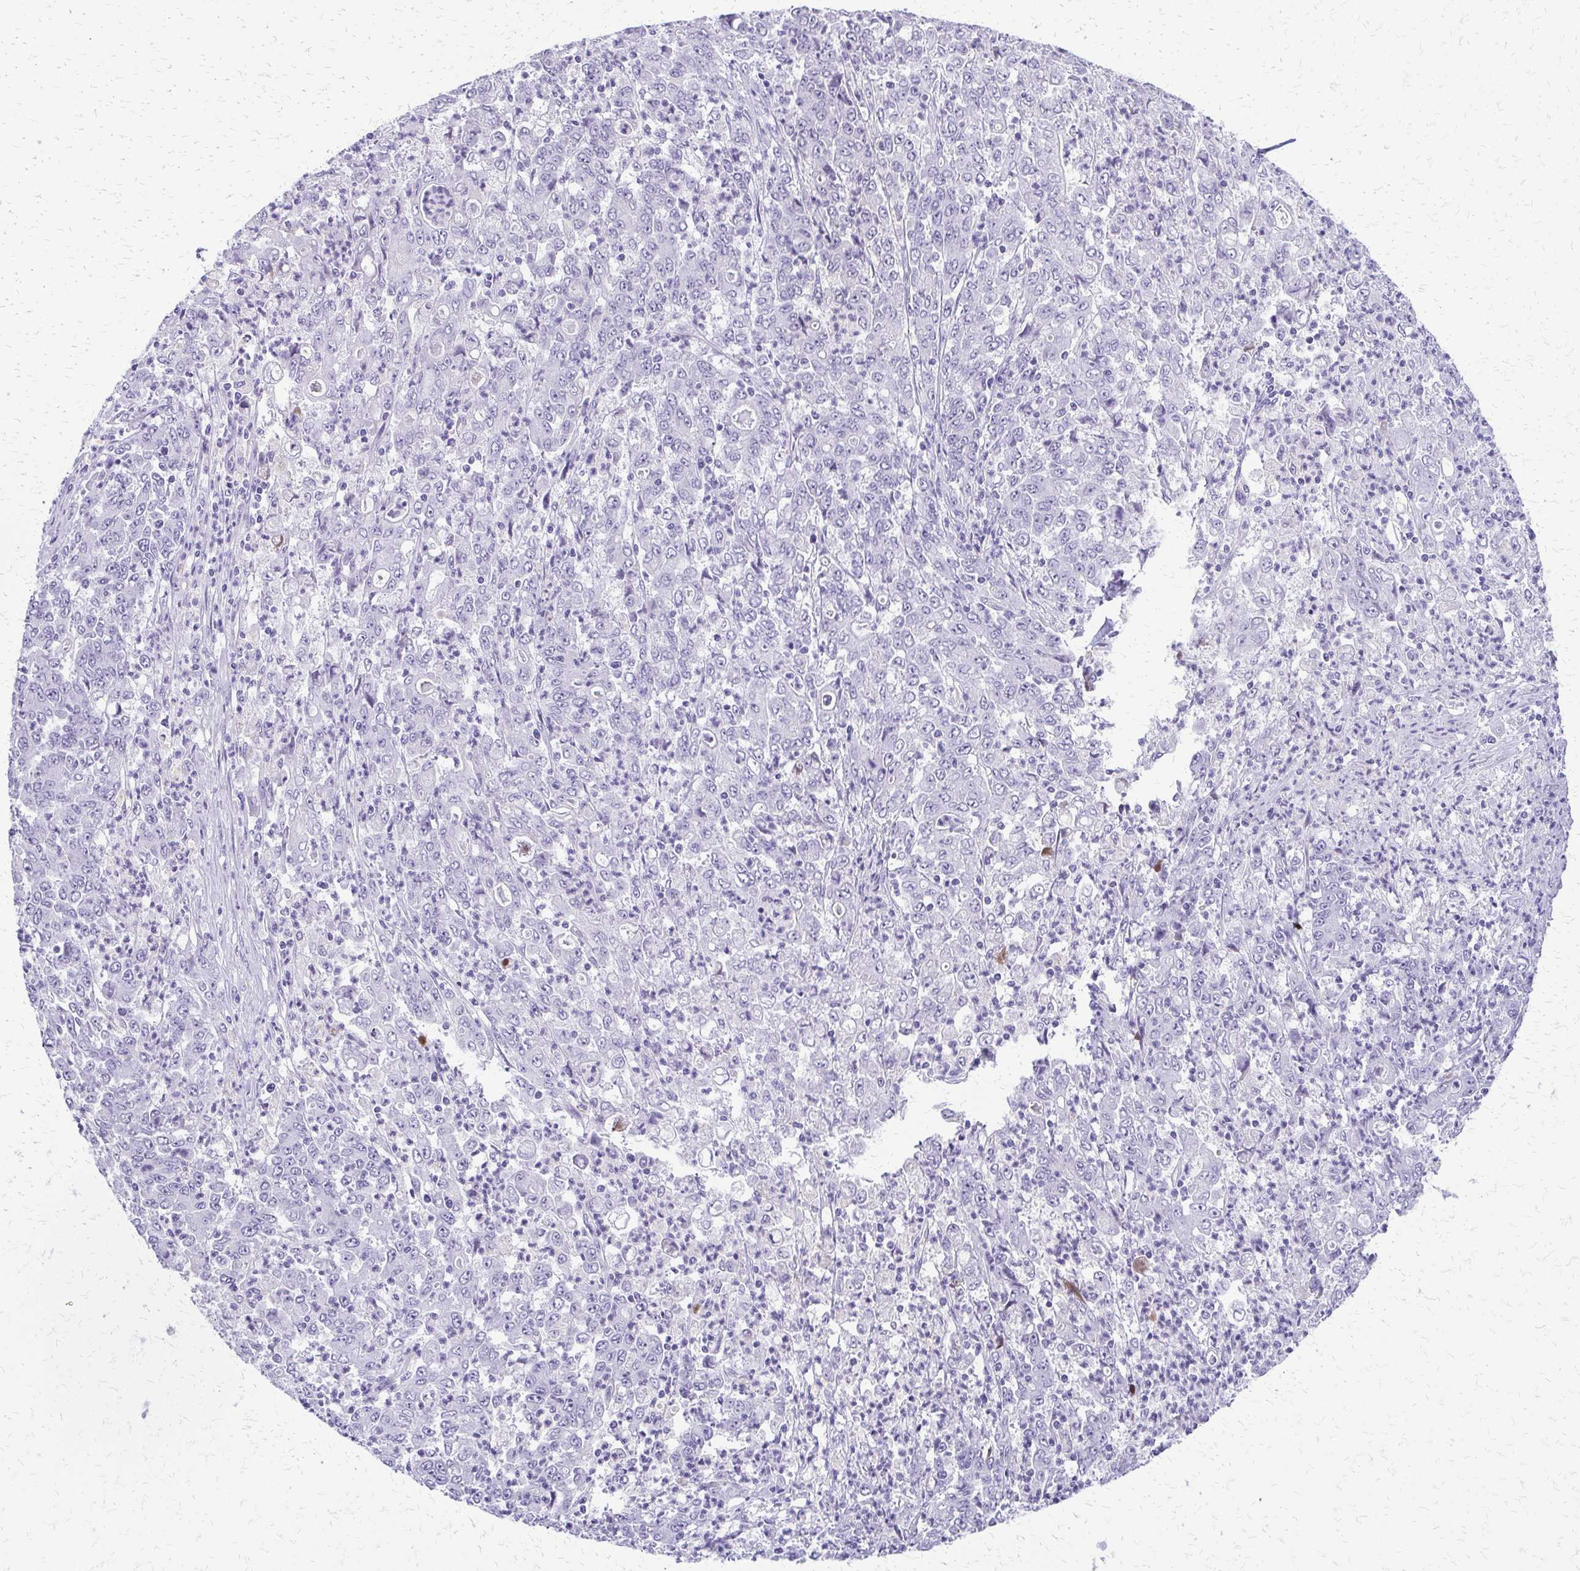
{"staining": {"intensity": "negative", "quantity": "none", "location": "none"}, "tissue": "stomach cancer", "cell_type": "Tumor cells", "image_type": "cancer", "snomed": [{"axis": "morphology", "description": "Adenocarcinoma, NOS"}, {"axis": "topography", "description": "Stomach, lower"}], "caption": "Immunohistochemical staining of human stomach cancer reveals no significant positivity in tumor cells.", "gene": "FAM162B", "patient": {"sex": "female", "age": 71}}